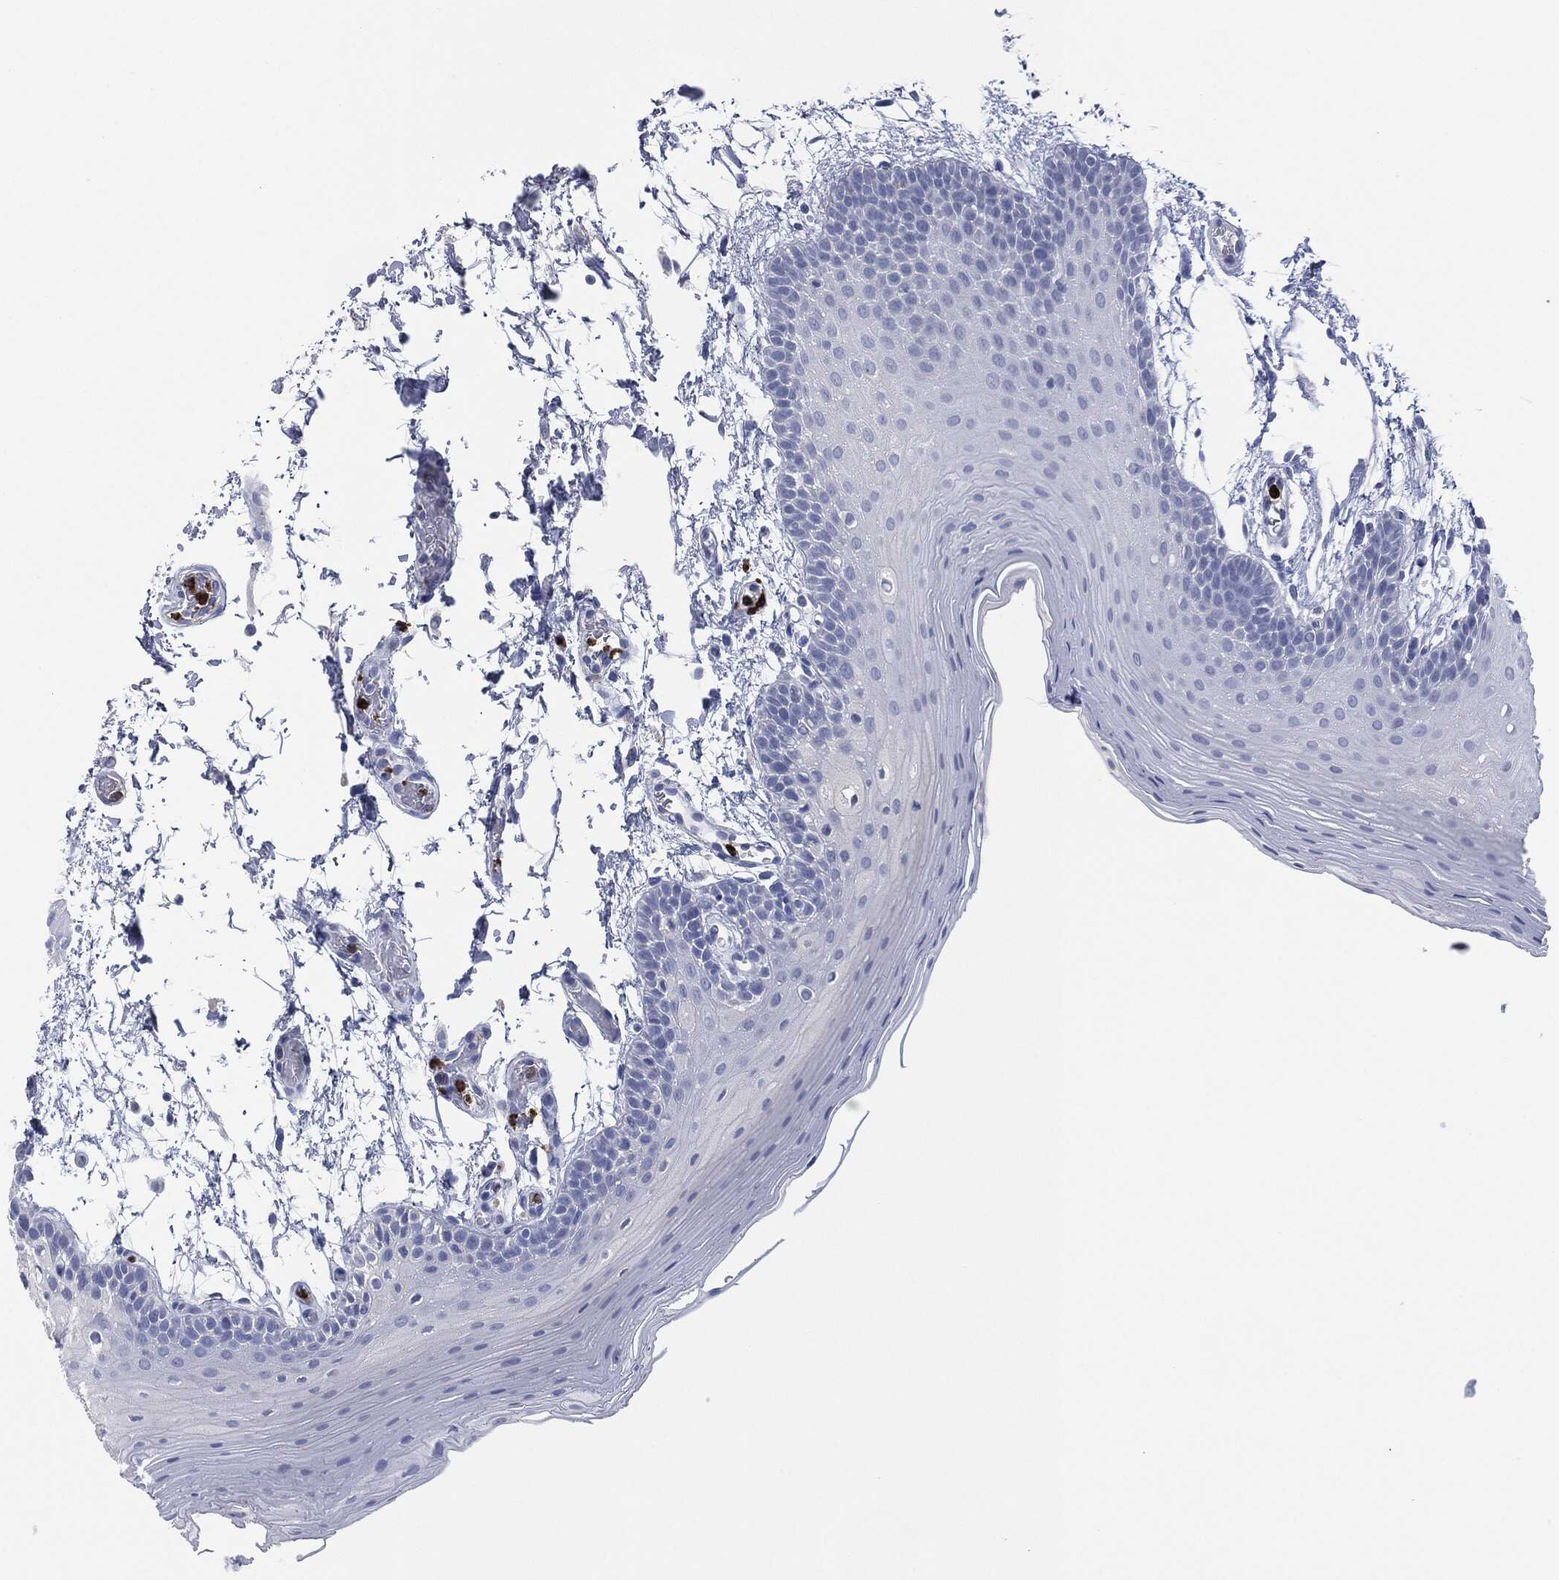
{"staining": {"intensity": "negative", "quantity": "none", "location": "none"}, "tissue": "oral mucosa", "cell_type": "Squamous epithelial cells", "image_type": "normal", "snomed": [{"axis": "morphology", "description": "Normal tissue, NOS"}, {"axis": "topography", "description": "Oral tissue"}], "caption": "Human oral mucosa stained for a protein using immunohistochemistry displays no expression in squamous epithelial cells.", "gene": "CEACAM8", "patient": {"sex": "male", "age": 62}}